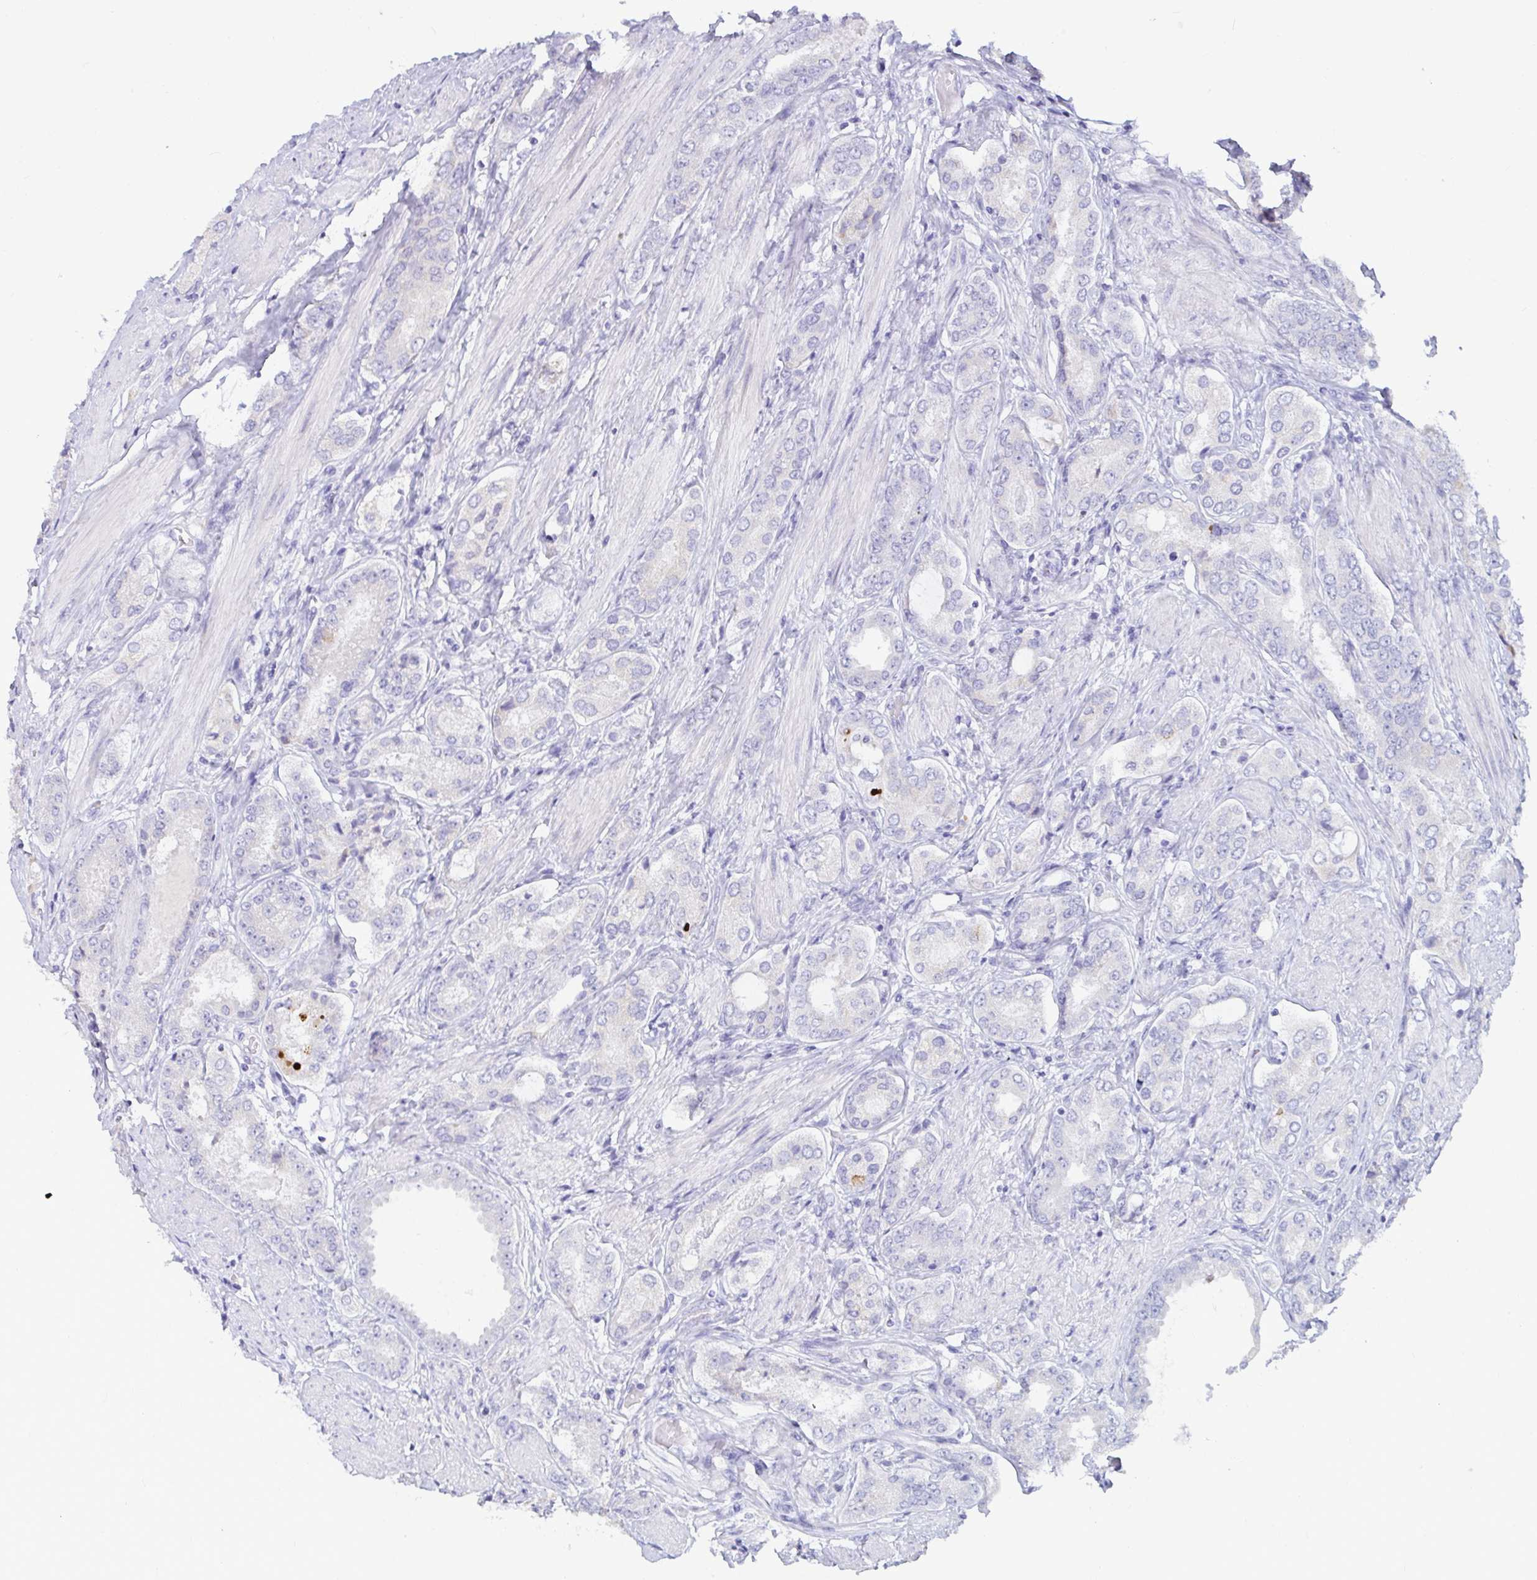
{"staining": {"intensity": "negative", "quantity": "none", "location": "none"}, "tissue": "prostate cancer", "cell_type": "Tumor cells", "image_type": "cancer", "snomed": [{"axis": "morphology", "description": "Adenocarcinoma, High grade"}, {"axis": "topography", "description": "Prostate"}], "caption": "This is an immunohistochemistry histopathology image of prostate cancer (adenocarcinoma (high-grade)). There is no staining in tumor cells.", "gene": "TFPI2", "patient": {"sex": "male", "age": 63}}